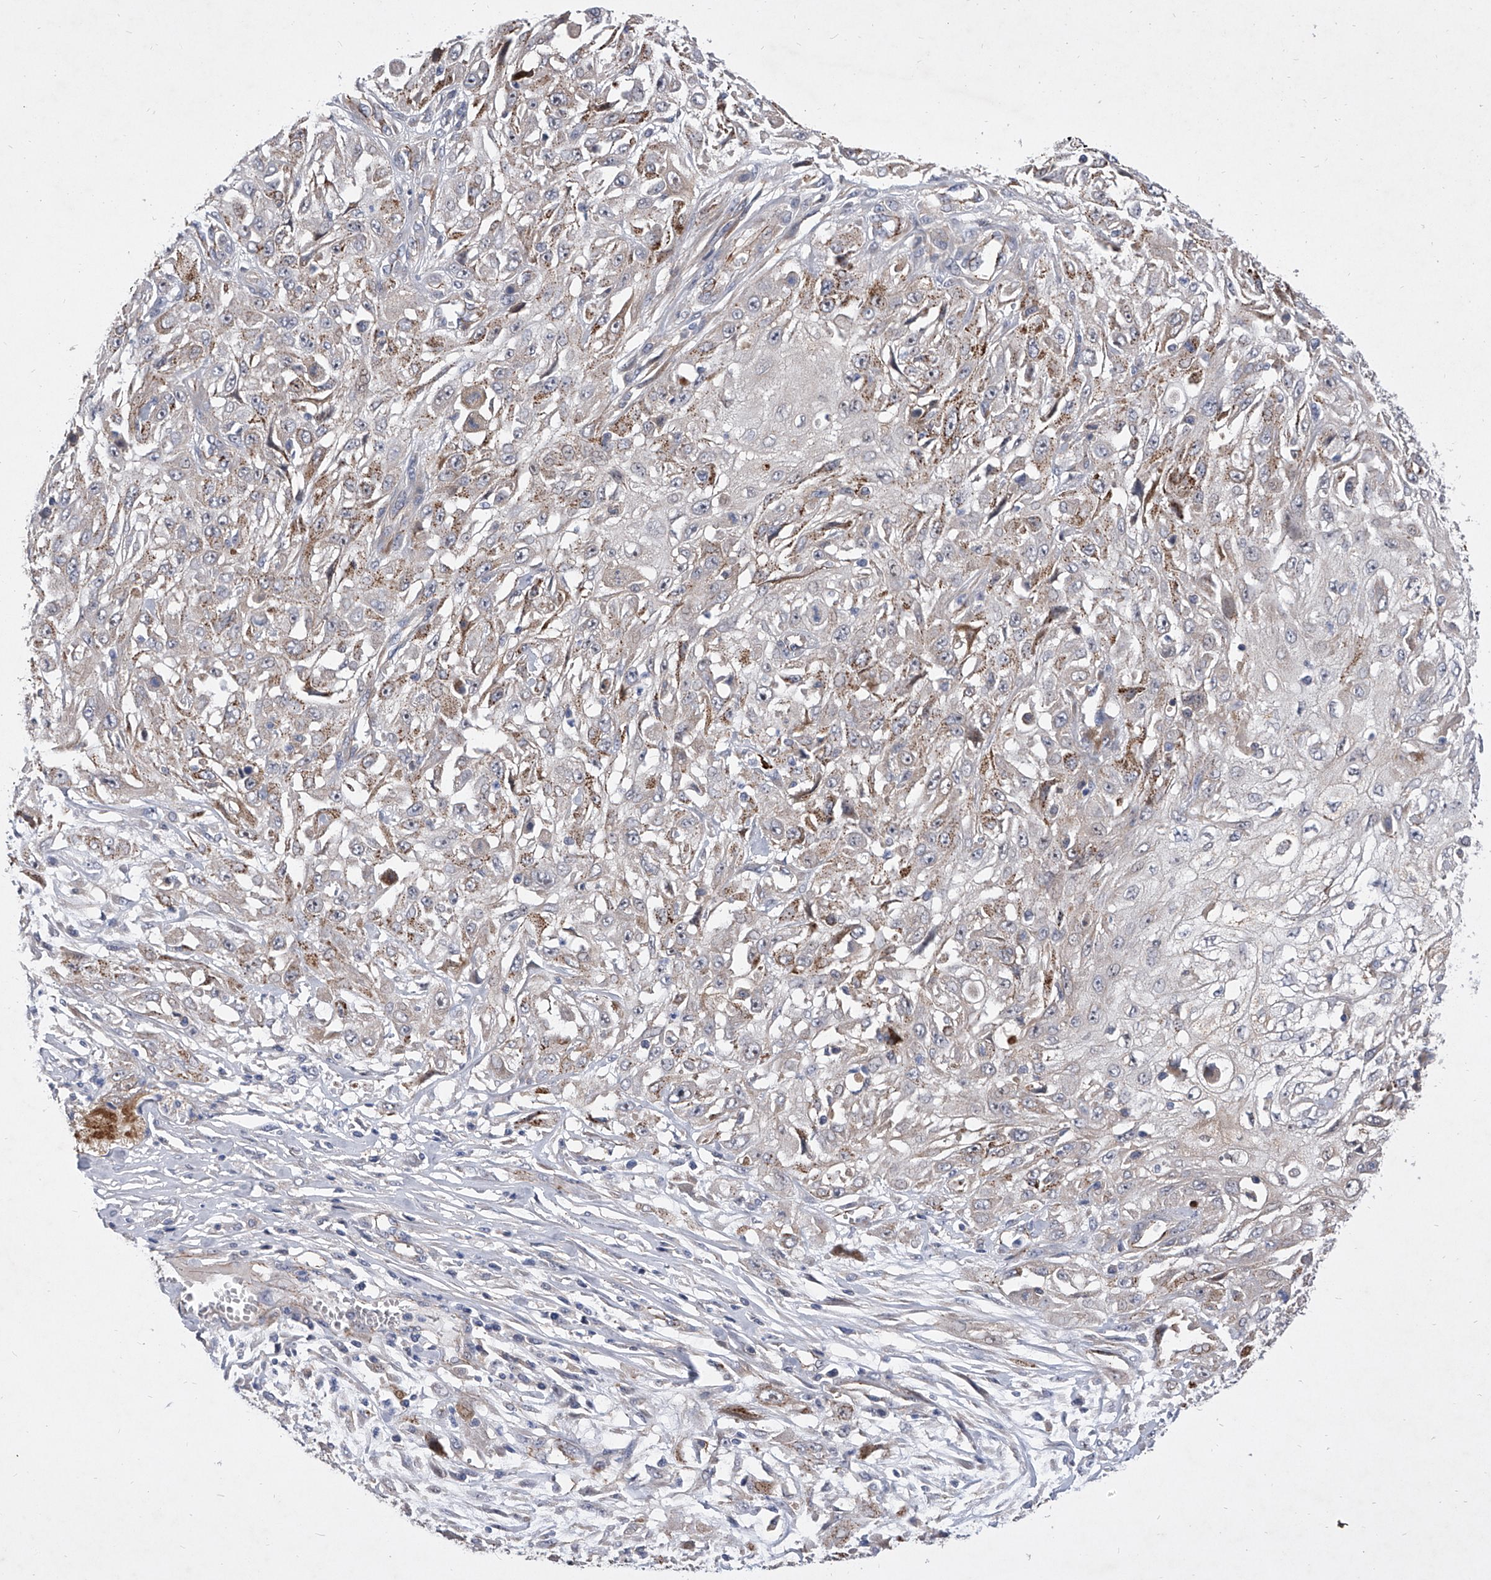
{"staining": {"intensity": "moderate", "quantity": "25%-75%", "location": "cytoplasmic/membranous"}, "tissue": "skin cancer", "cell_type": "Tumor cells", "image_type": "cancer", "snomed": [{"axis": "morphology", "description": "Squamous cell carcinoma, NOS"}, {"axis": "morphology", "description": "Squamous cell carcinoma, metastatic, NOS"}, {"axis": "topography", "description": "Skin"}, {"axis": "topography", "description": "Lymph node"}], "caption": "An immunohistochemistry photomicrograph of neoplastic tissue is shown. Protein staining in brown shows moderate cytoplasmic/membranous positivity in skin cancer within tumor cells. (DAB (3,3'-diaminobenzidine) = brown stain, brightfield microscopy at high magnification).", "gene": "MINDY4", "patient": {"sex": "male", "age": 75}}